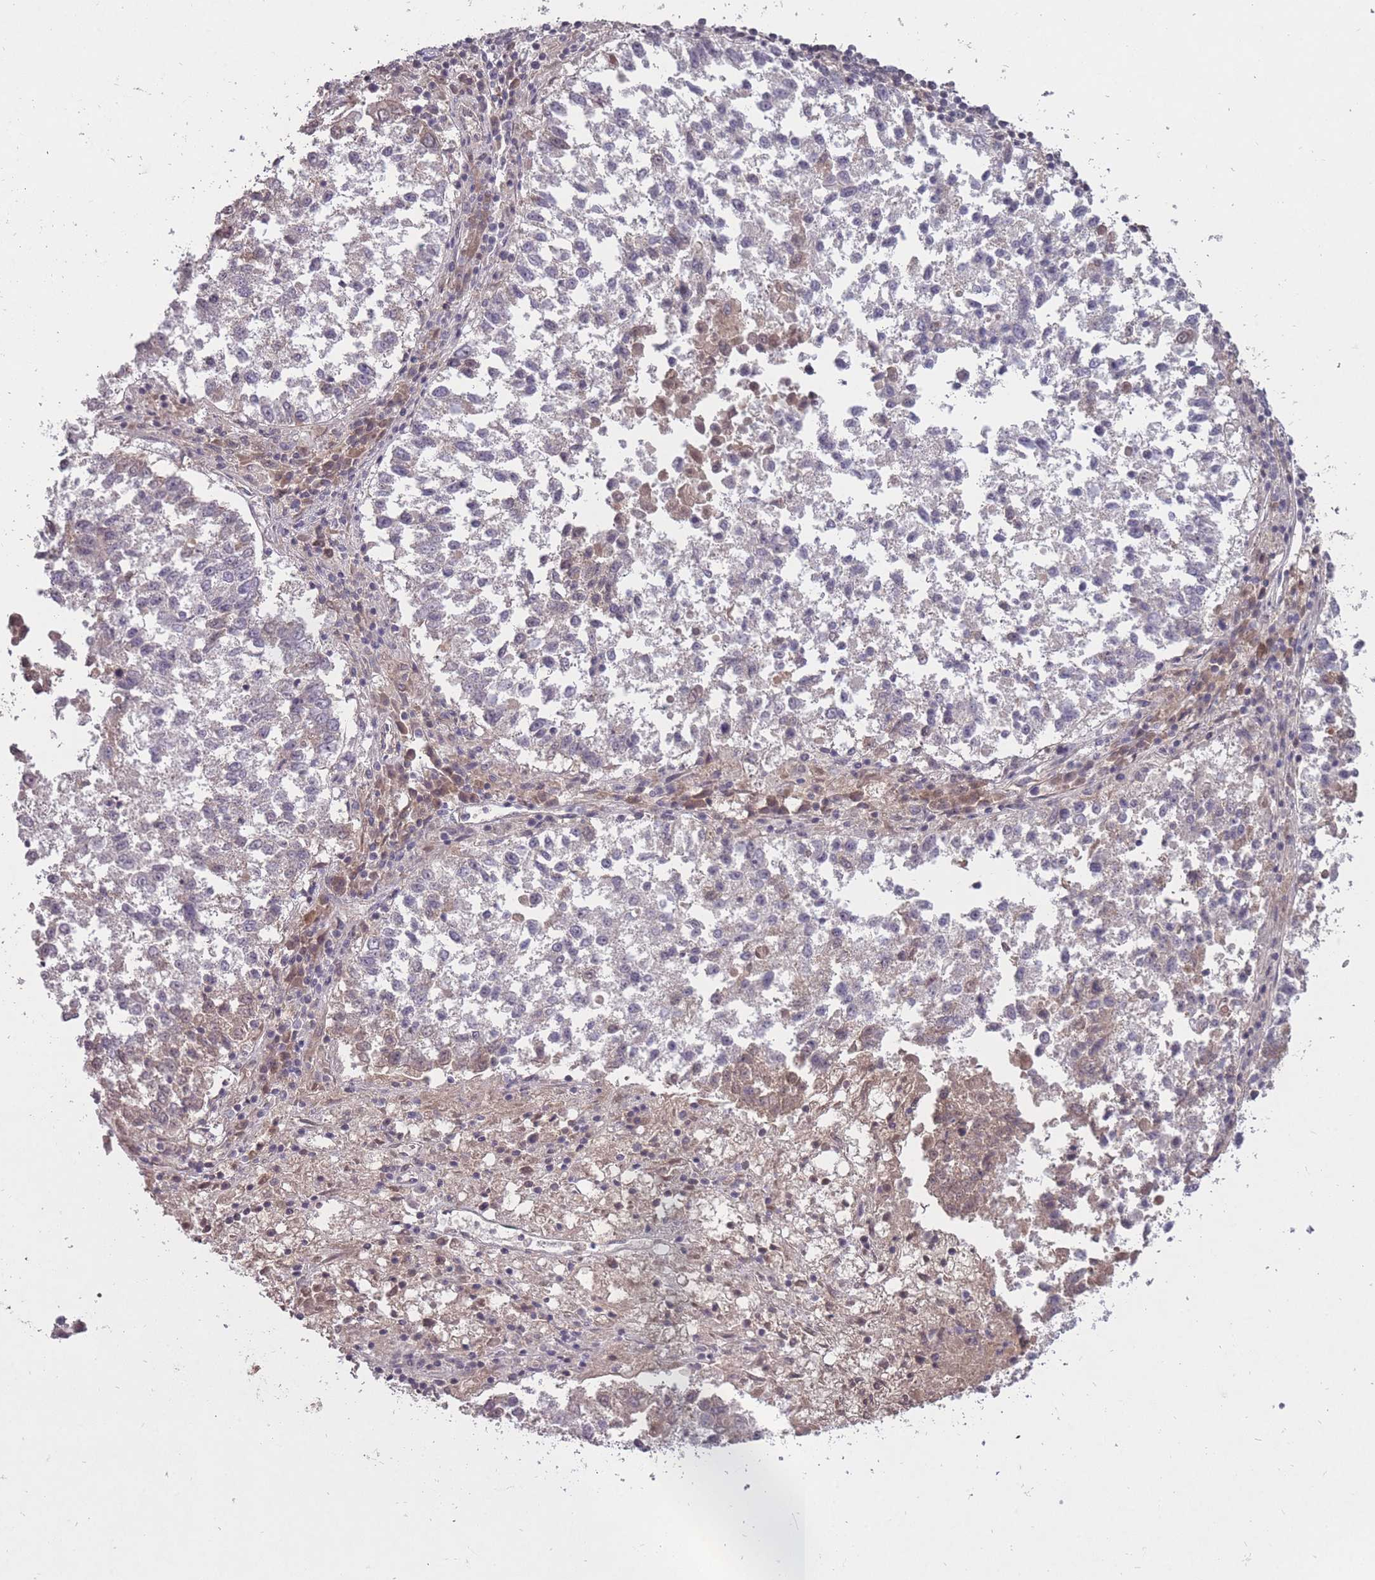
{"staining": {"intensity": "negative", "quantity": "none", "location": "none"}, "tissue": "lung cancer", "cell_type": "Tumor cells", "image_type": "cancer", "snomed": [{"axis": "morphology", "description": "Squamous cell carcinoma, NOS"}, {"axis": "topography", "description": "Lung"}], "caption": "An immunohistochemistry (IHC) photomicrograph of lung squamous cell carcinoma is shown. There is no staining in tumor cells of lung squamous cell carcinoma.", "gene": "ADCYAP1R1", "patient": {"sex": "male", "age": 73}}